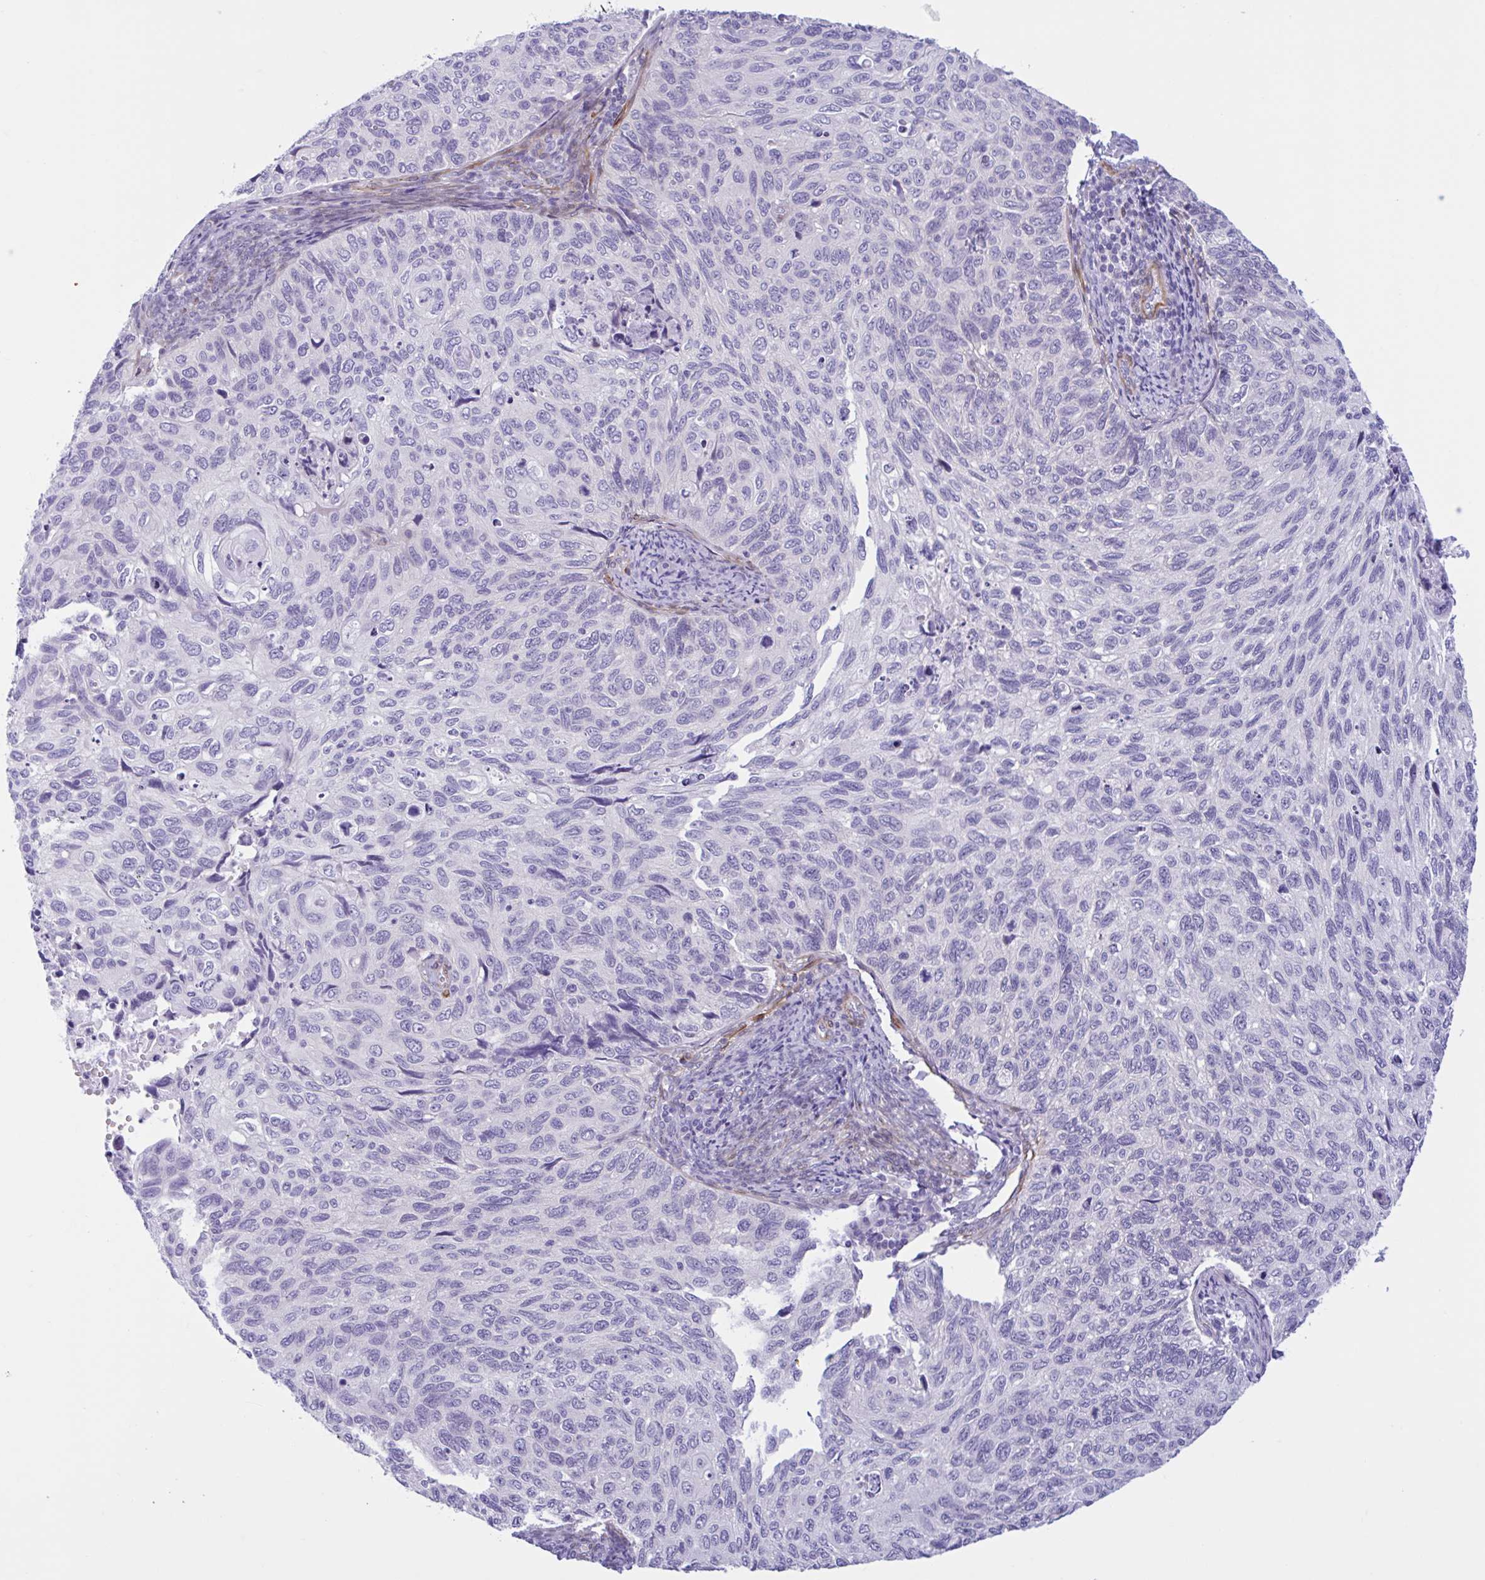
{"staining": {"intensity": "negative", "quantity": "none", "location": "none"}, "tissue": "cervical cancer", "cell_type": "Tumor cells", "image_type": "cancer", "snomed": [{"axis": "morphology", "description": "Squamous cell carcinoma, NOS"}, {"axis": "topography", "description": "Cervix"}], "caption": "DAB (3,3'-diaminobenzidine) immunohistochemical staining of cervical cancer exhibits no significant staining in tumor cells.", "gene": "AHCYL2", "patient": {"sex": "female", "age": 70}}